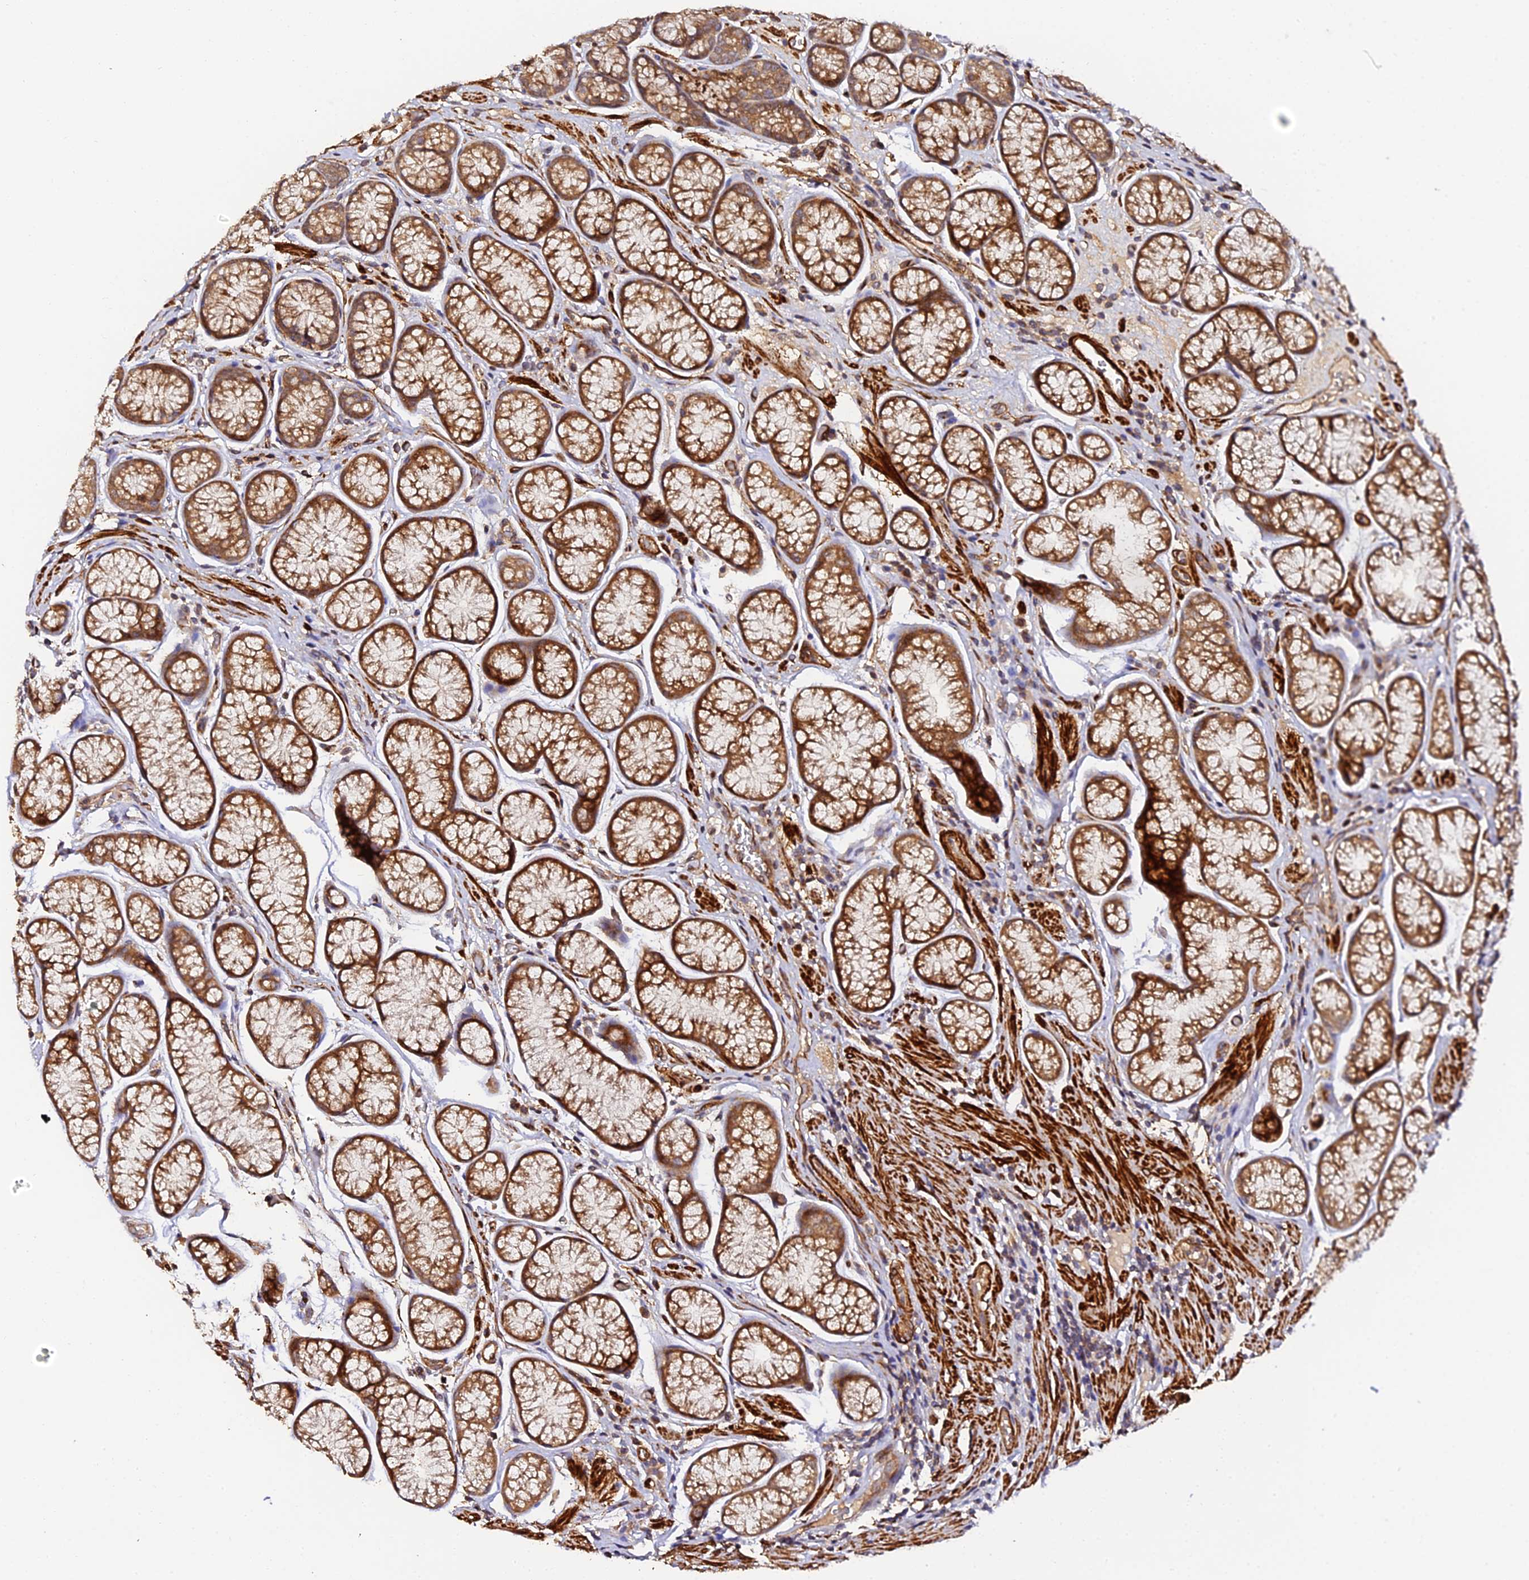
{"staining": {"intensity": "moderate", "quantity": ">75%", "location": "cytoplasmic/membranous"}, "tissue": "stomach", "cell_type": "Glandular cells", "image_type": "normal", "snomed": [{"axis": "morphology", "description": "Normal tissue, NOS"}, {"axis": "topography", "description": "Stomach"}], "caption": "Stomach stained with a brown dye reveals moderate cytoplasmic/membranous positive staining in approximately >75% of glandular cells.", "gene": "TDO2", "patient": {"sex": "male", "age": 42}}